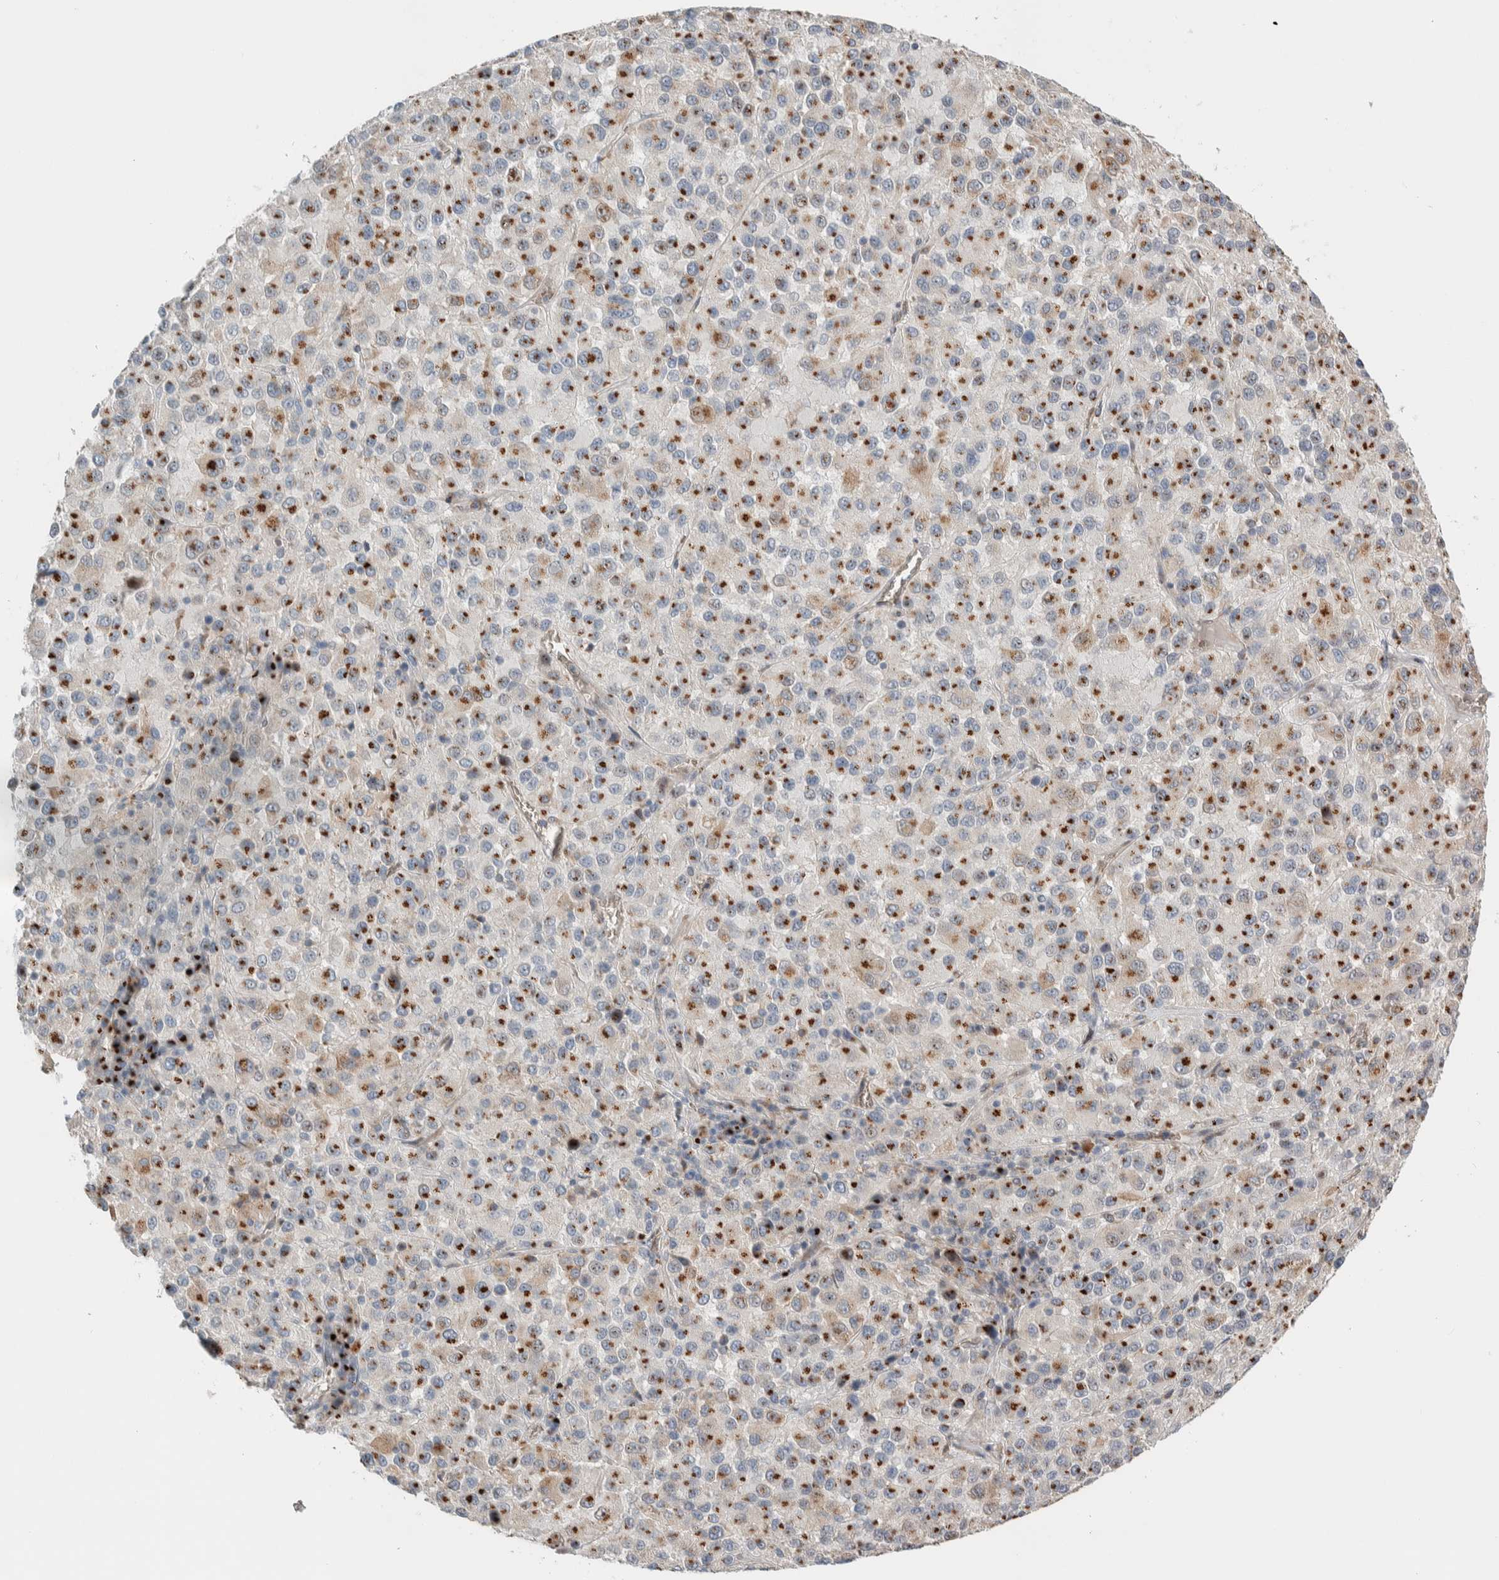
{"staining": {"intensity": "moderate", "quantity": ">75%", "location": "cytoplasmic/membranous"}, "tissue": "melanoma", "cell_type": "Tumor cells", "image_type": "cancer", "snomed": [{"axis": "morphology", "description": "Malignant melanoma, Metastatic site"}, {"axis": "topography", "description": "Lung"}], "caption": "Immunohistochemistry of melanoma demonstrates medium levels of moderate cytoplasmic/membranous expression in about >75% of tumor cells. (IHC, brightfield microscopy, high magnification).", "gene": "SLC38A10", "patient": {"sex": "male", "age": 64}}